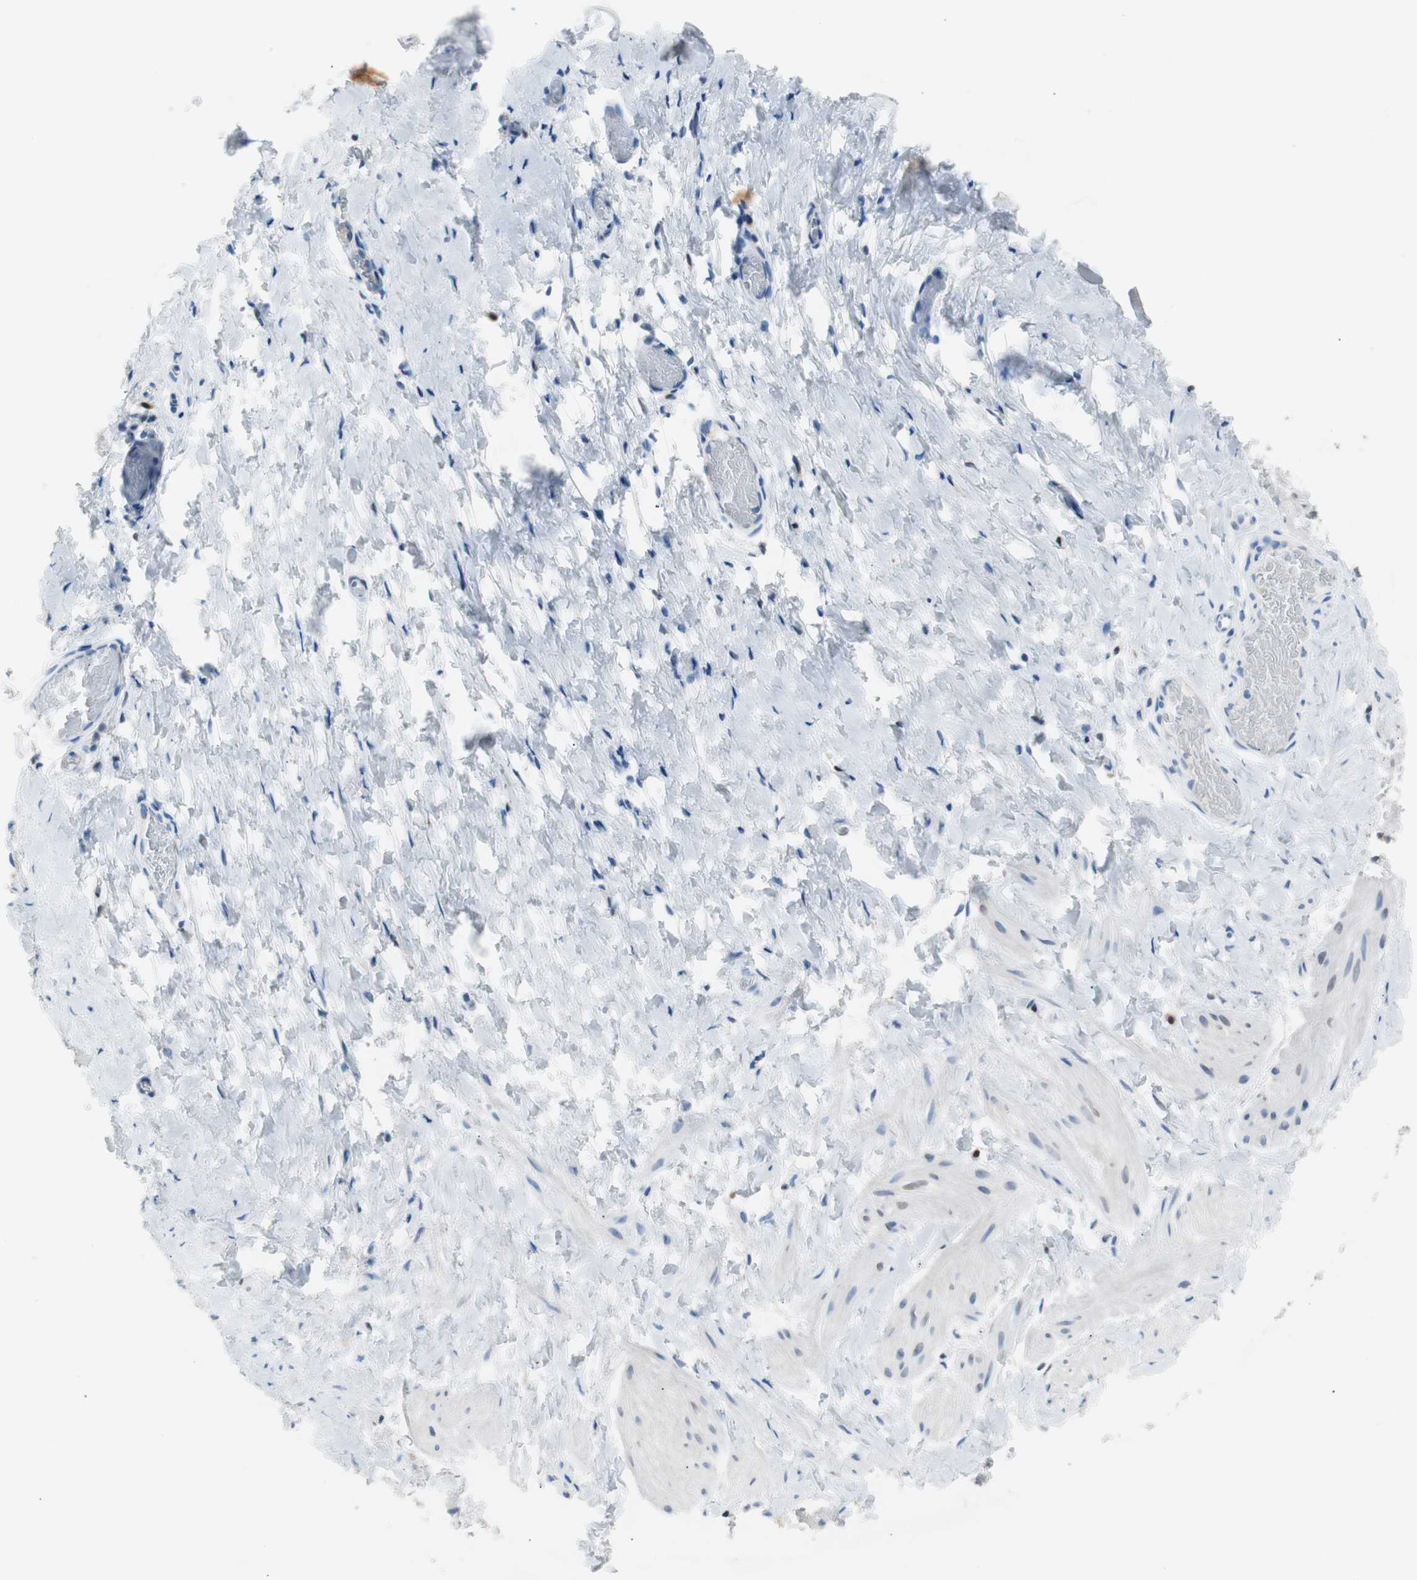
{"staining": {"intensity": "moderate", "quantity": "<25%", "location": "nuclear"}, "tissue": "smooth muscle", "cell_type": "Smooth muscle cells", "image_type": "normal", "snomed": [{"axis": "morphology", "description": "Normal tissue, NOS"}, {"axis": "topography", "description": "Smooth muscle"}], "caption": "Immunohistochemical staining of unremarkable human smooth muscle shows <25% levels of moderate nuclear protein staining in about <25% of smooth muscle cells. The staining was performed using DAB, with brown indicating positive protein expression. Nuclei are stained blue with hematoxylin.", "gene": "IL18", "patient": {"sex": "male", "age": 16}}